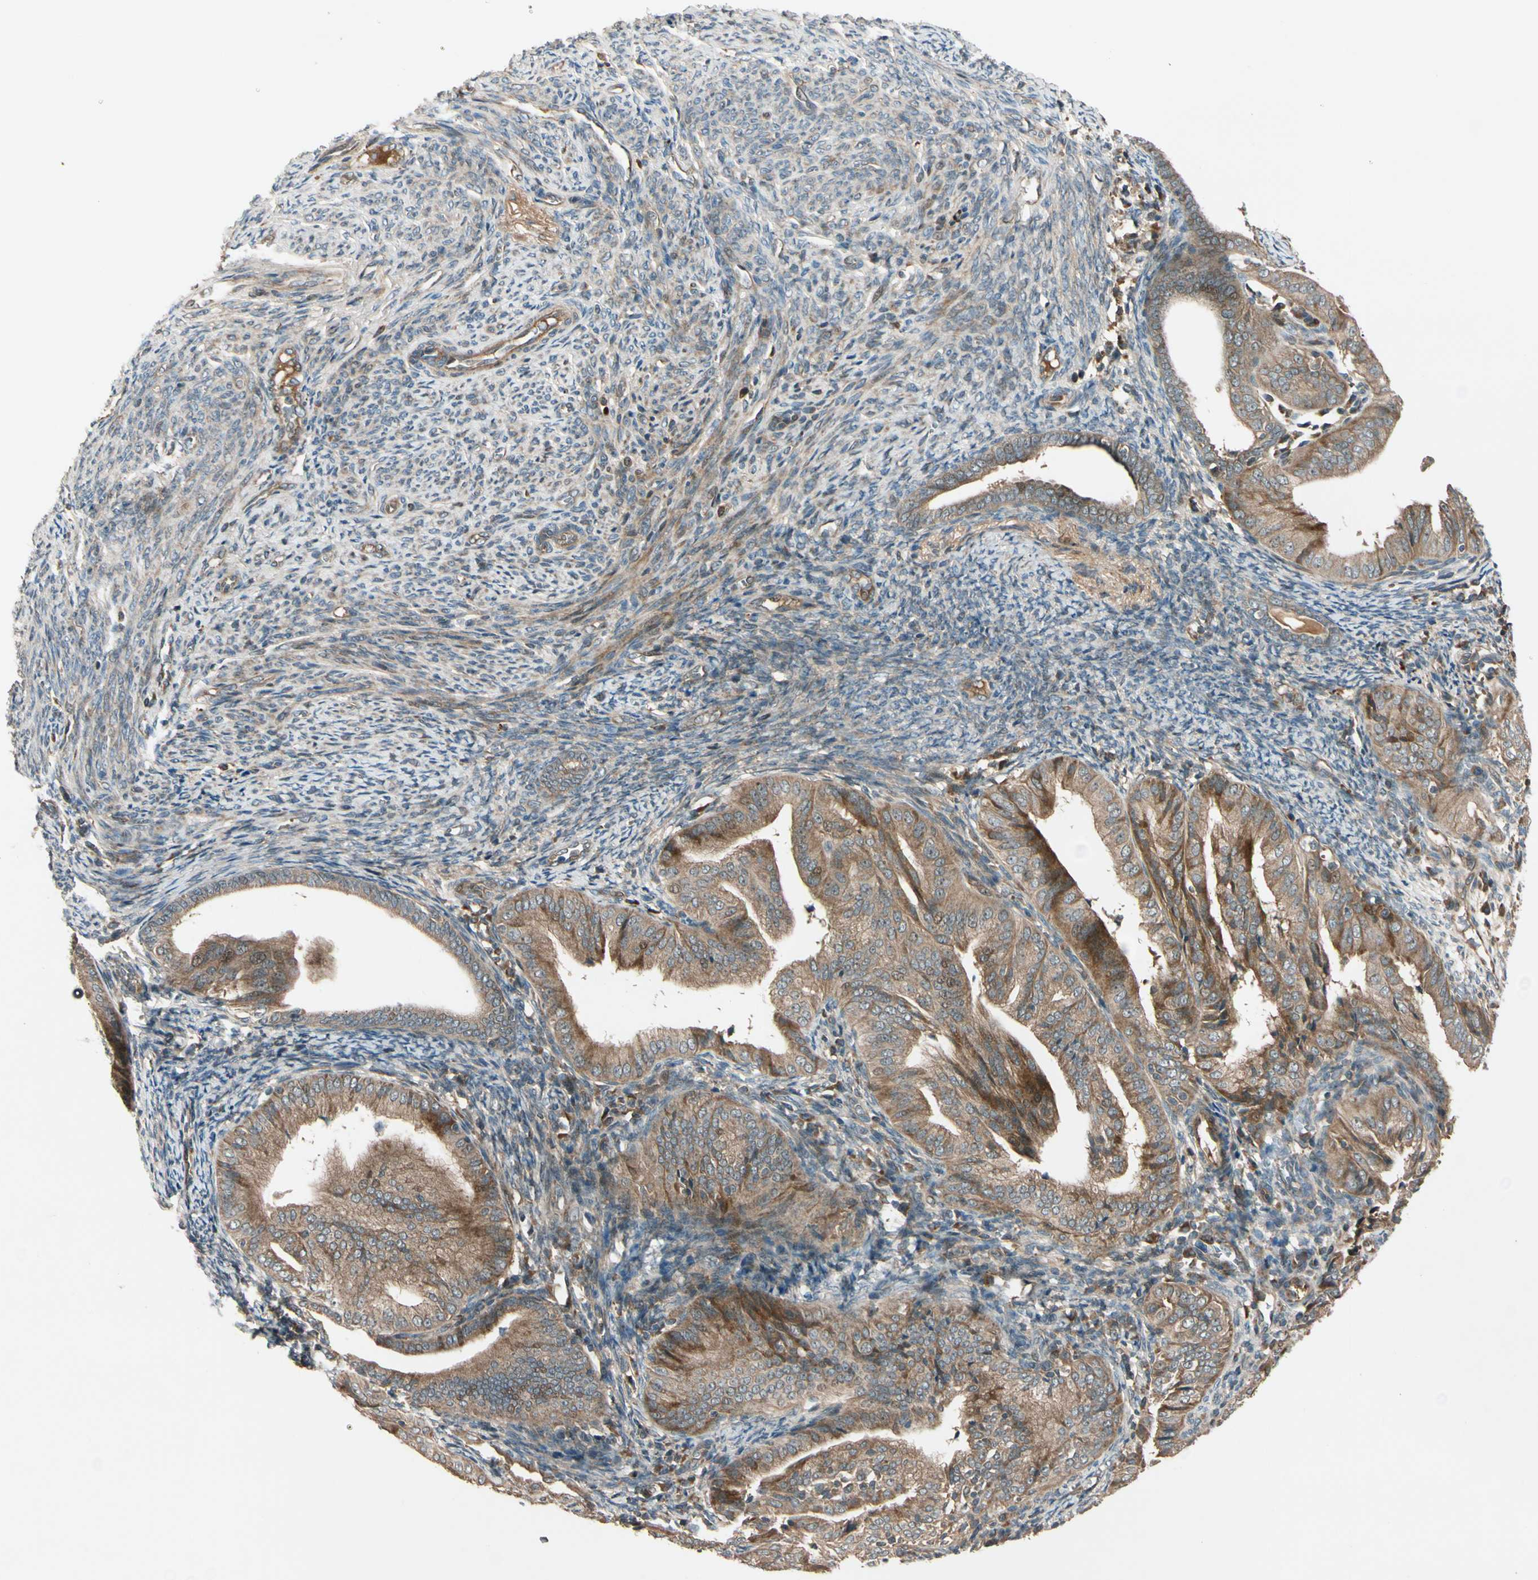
{"staining": {"intensity": "moderate", "quantity": ">75%", "location": "cytoplasmic/membranous"}, "tissue": "endometrial cancer", "cell_type": "Tumor cells", "image_type": "cancer", "snomed": [{"axis": "morphology", "description": "Adenocarcinoma, NOS"}, {"axis": "topography", "description": "Endometrium"}], "caption": "Tumor cells demonstrate medium levels of moderate cytoplasmic/membranous positivity in about >75% of cells in human adenocarcinoma (endometrial). (DAB IHC, brown staining for protein, blue staining for nuclei).", "gene": "ACVR1C", "patient": {"sex": "female", "age": 58}}